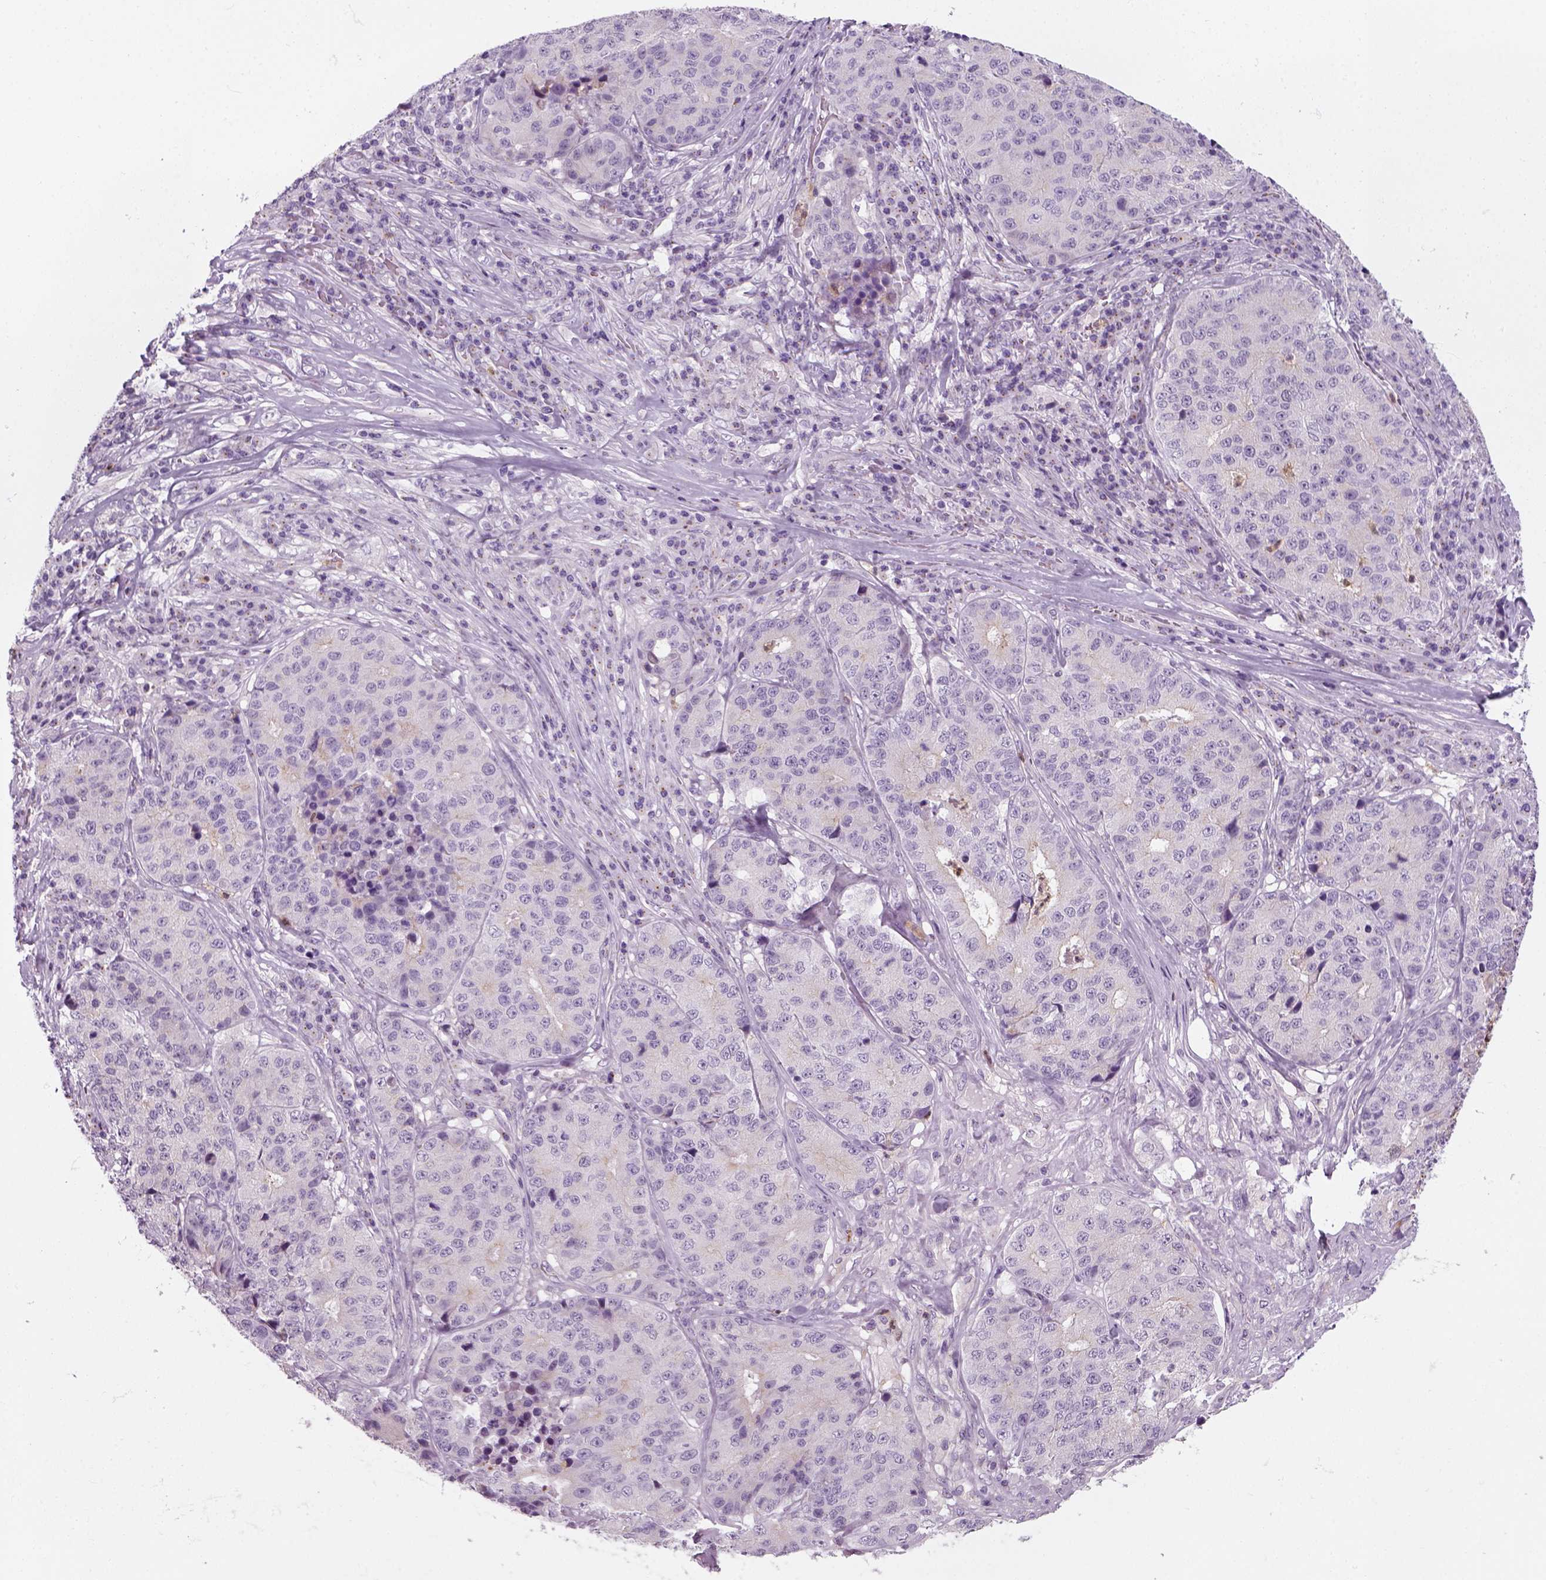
{"staining": {"intensity": "negative", "quantity": "none", "location": "none"}, "tissue": "stomach cancer", "cell_type": "Tumor cells", "image_type": "cancer", "snomed": [{"axis": "morphology", "description": "Adenocarcinoma, NOS"}, {"axis": "topography", "description": "Stomach"}], "caption": "Micrograph shows no protein positivity in tumor cells of stomach cancer tissue.", "gene": "IL4", "patient": {"sex": "male", "age": 71}}